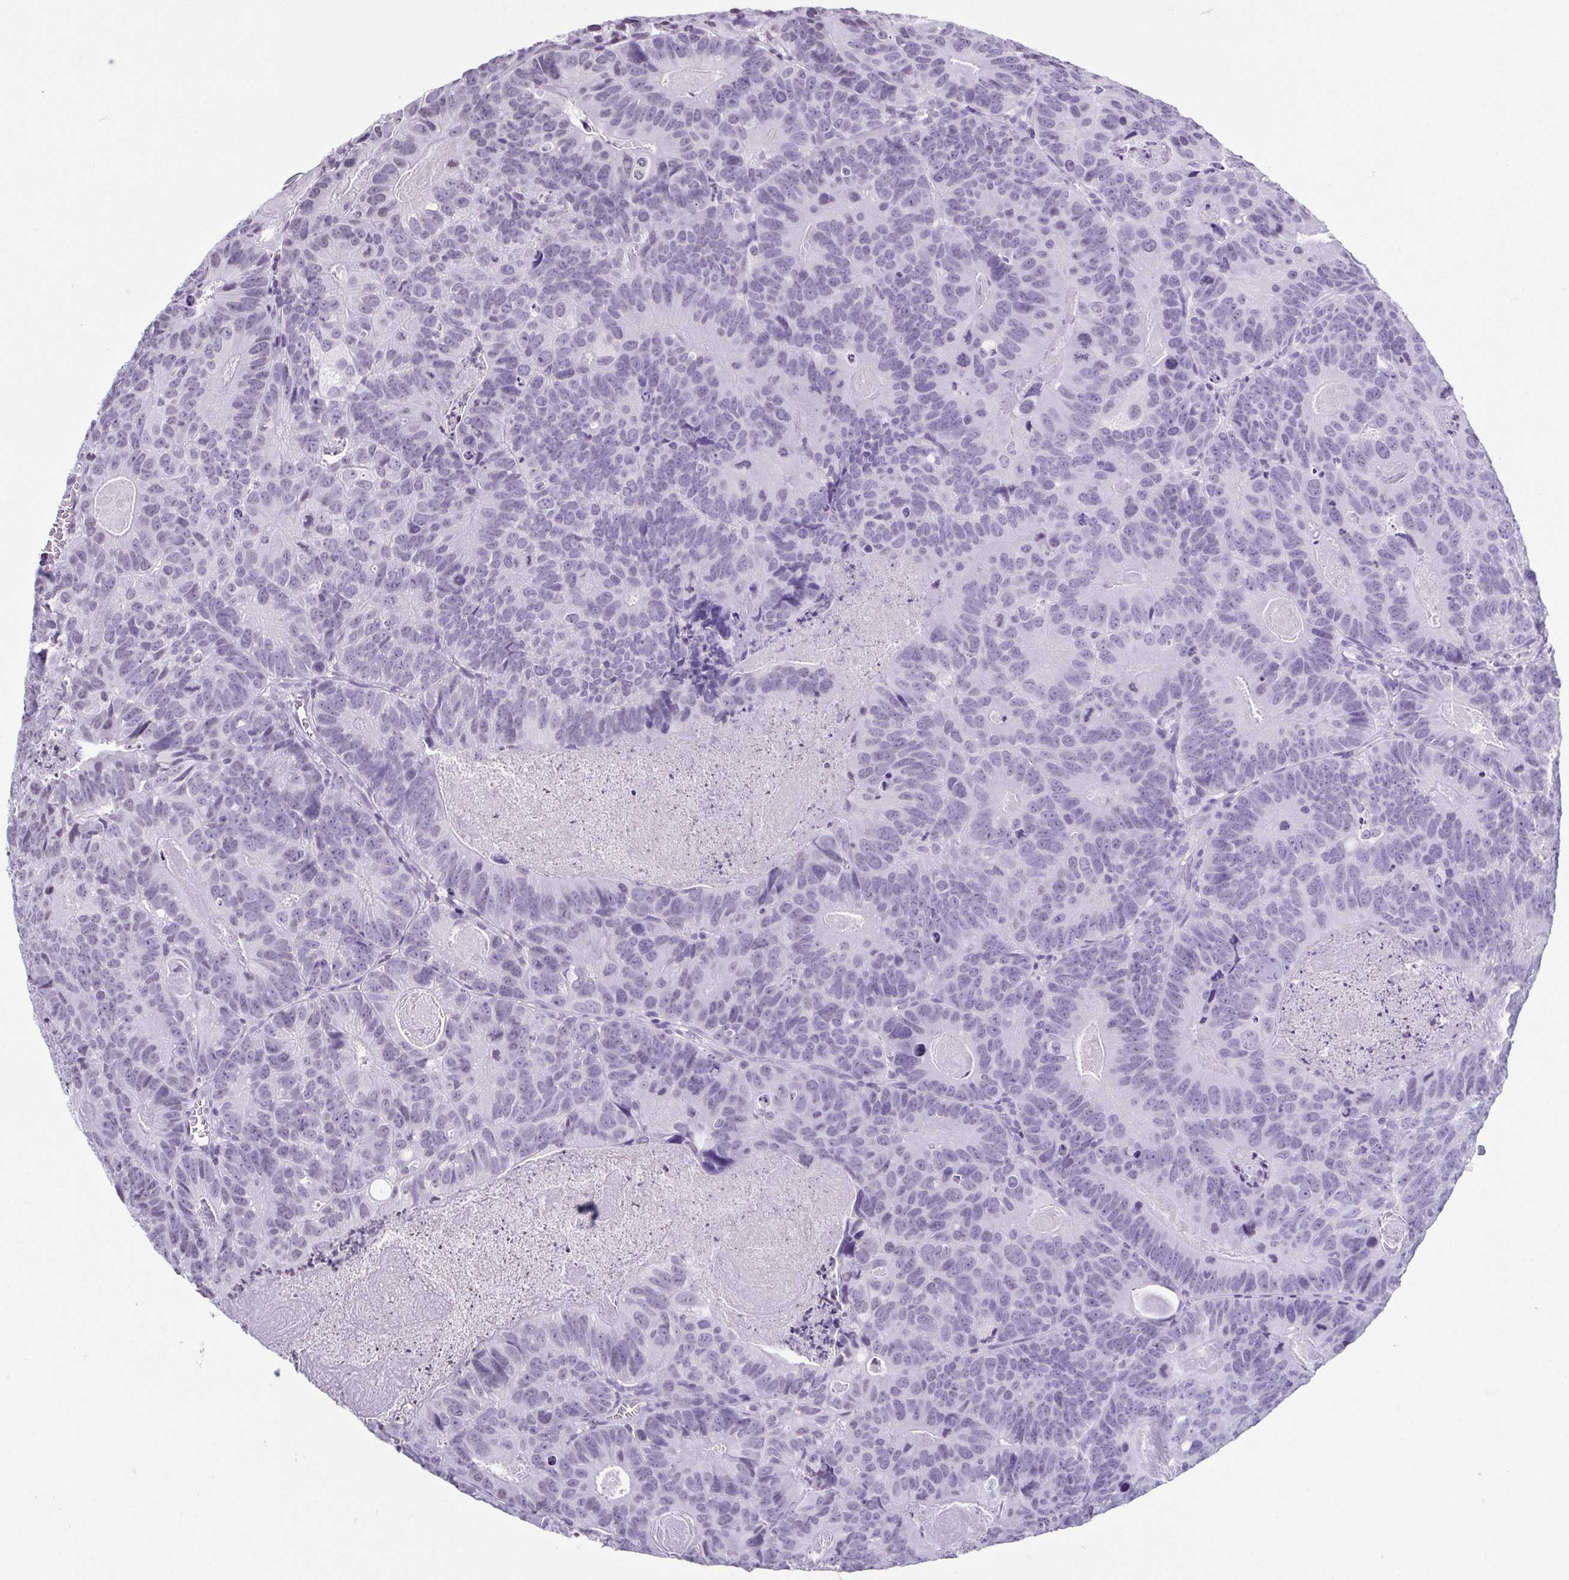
{"staining": {"intensity": "negative", "quantity": "none", "location": "none"}, "tissue": "head and neck cancer", "cell_type": "Tumor cells", "image_type": "cancer", "snomed": [{"axis": "morphology", "description": "Adenocarcinoma, NOS"}, {"axis": "topography", "description": "Head-Neck"}], "caption": "DAB (3,3'-diaminobenzidine) immunohistochemical staining of head and neck adenocarcinoma demonstrates no significant positivity in tumor cells.", "gene": "VCY1B", "patient": {"sex": "male", "age": 62}}